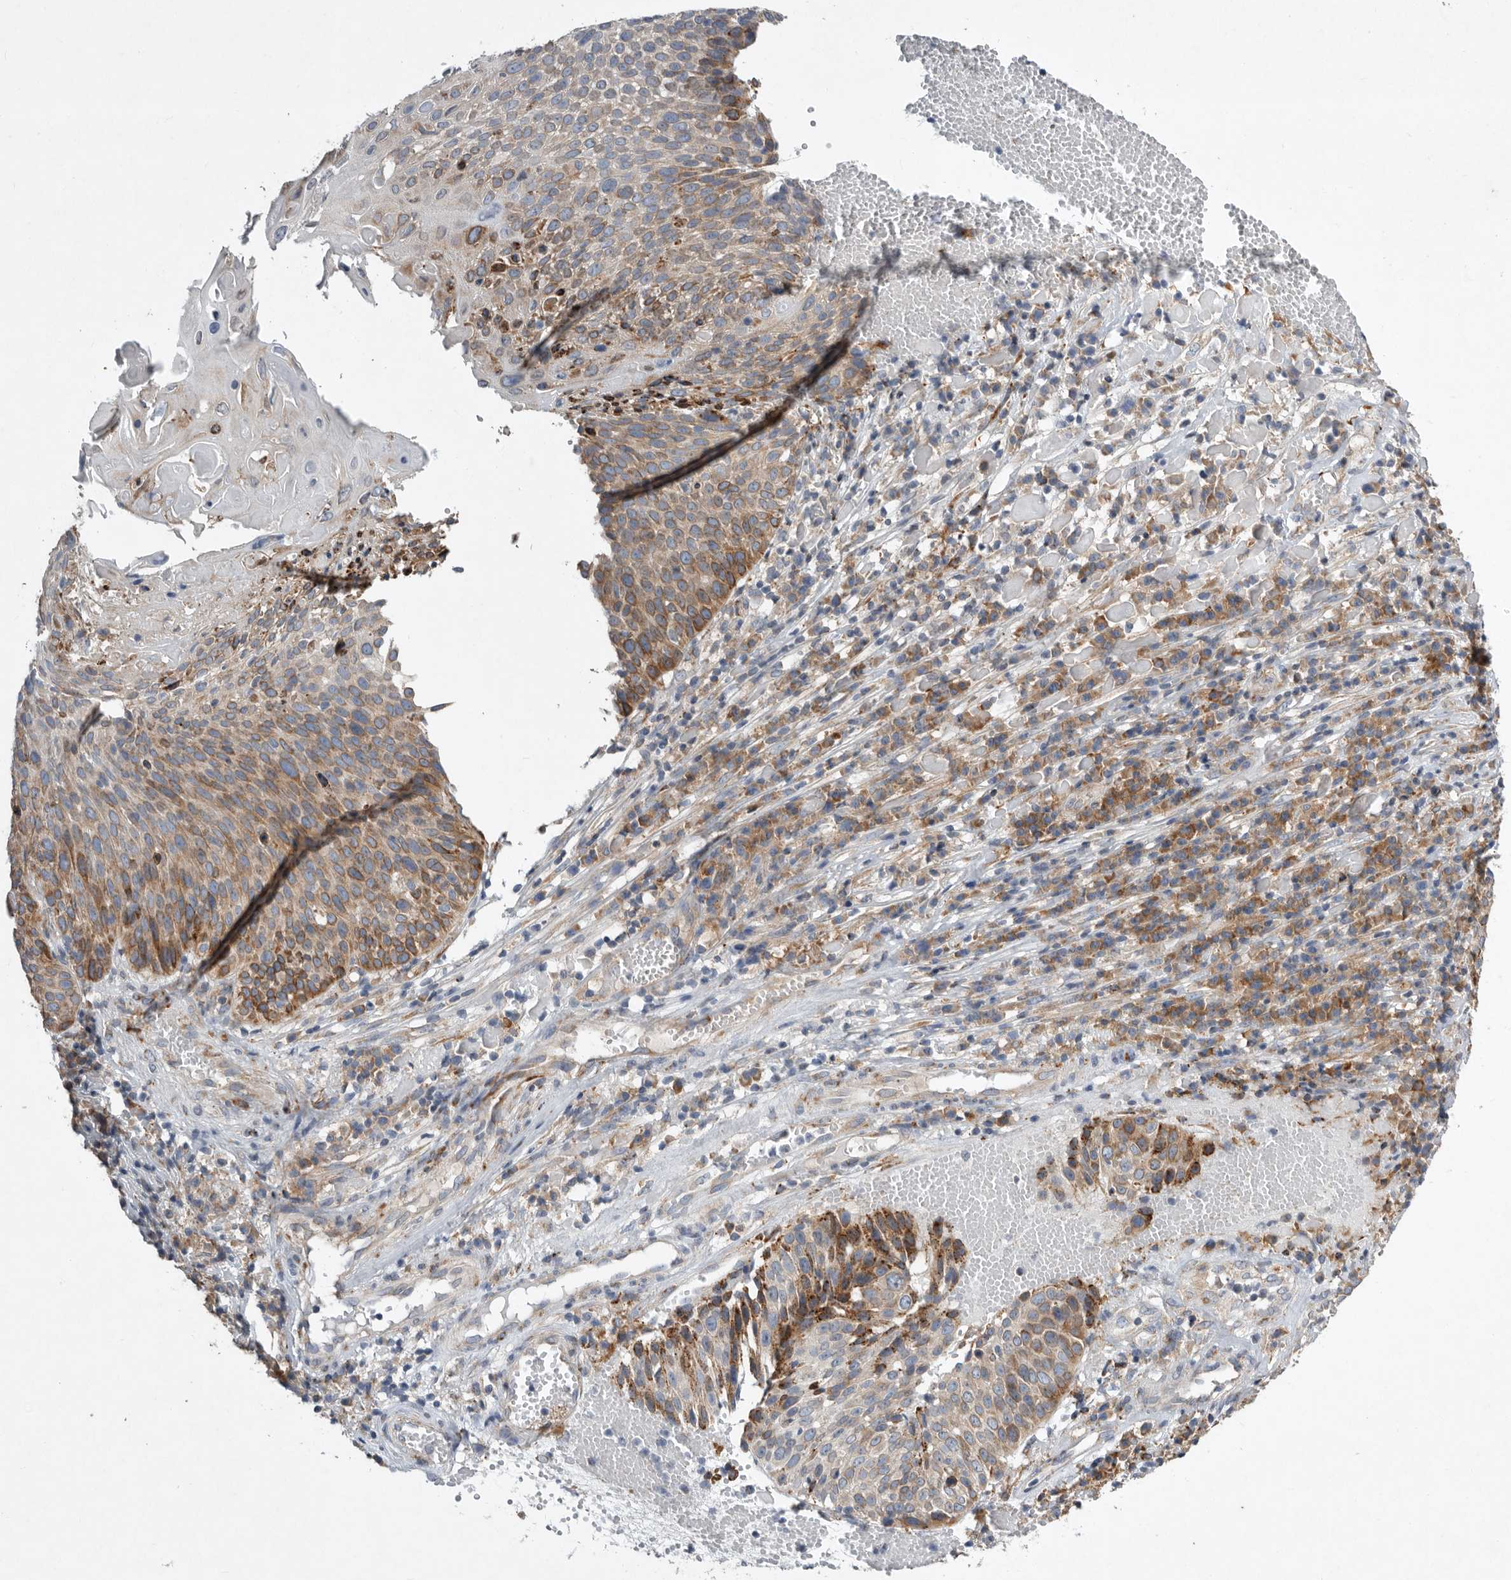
{"staining": {"intensity": "moderate", "quantity": "25%-75%", "location": "cytoplasmic/membranous"}, "tissue": "cervical cancer", "cell_type": "Tumor cells", "image_type": "cancer", "snomed": [{"axis": "morphology", "description": "Squamous cell carcinoma, NOS"}, {"axis": "topography", "description": "Cervix"}], "caption": "Protein staining by IHC demonstrates moderate cytoplasmic/membranous staining in approximately 25%-75% of tumor cells in squamous cell carcinoma (cervical).", "gene": "GANAB", "patient": {"sex": "female", "age": 74}}